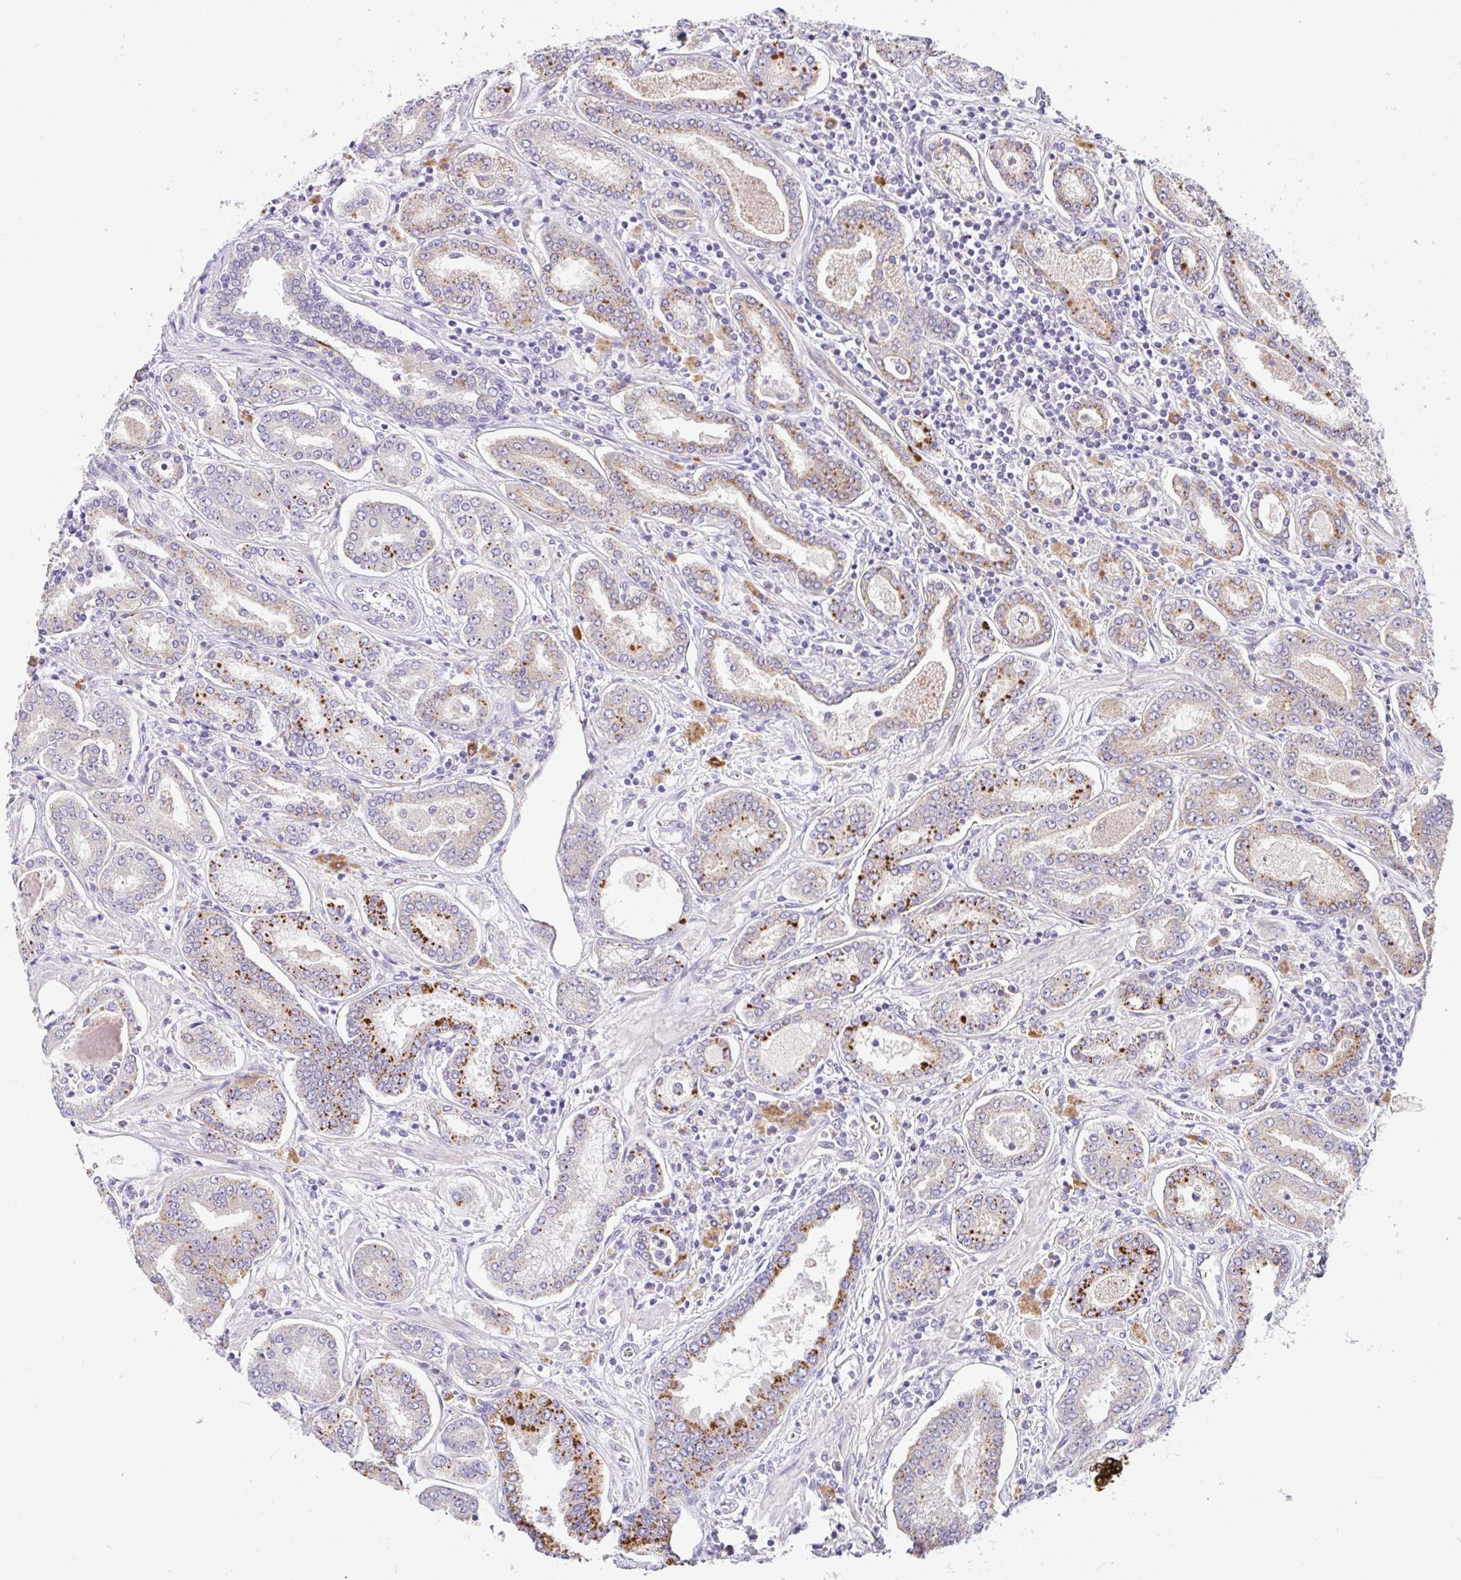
{"staining": {"intensity": "strong", "quantity": "25%-75%", "location": "cytoplasmic/membranous"}, "tissue": "prostate cancer", "cell_type": "Tumor cells", "image_type": "cancer", "snomed": [{"axis": "morphology", "description": "Adenocarcinoma, High grade"}, {"axis": "topography", "description": "Prostate"}], "caption": "A photomicrograph of human high-grade adenocarcinoma (prostate) stained for a protein reveals strong cytoplasmic/membranous brown staining in tumor cells. The staining was performed using DAB (3,3'-diaminobenzidine) to visualize the protein expression in brown, while the nuclei were stained in blue with hematoxylin (Magnification: 20x).", "gene": "EPN3", "patient": {"sex": "male", "age": 72}}